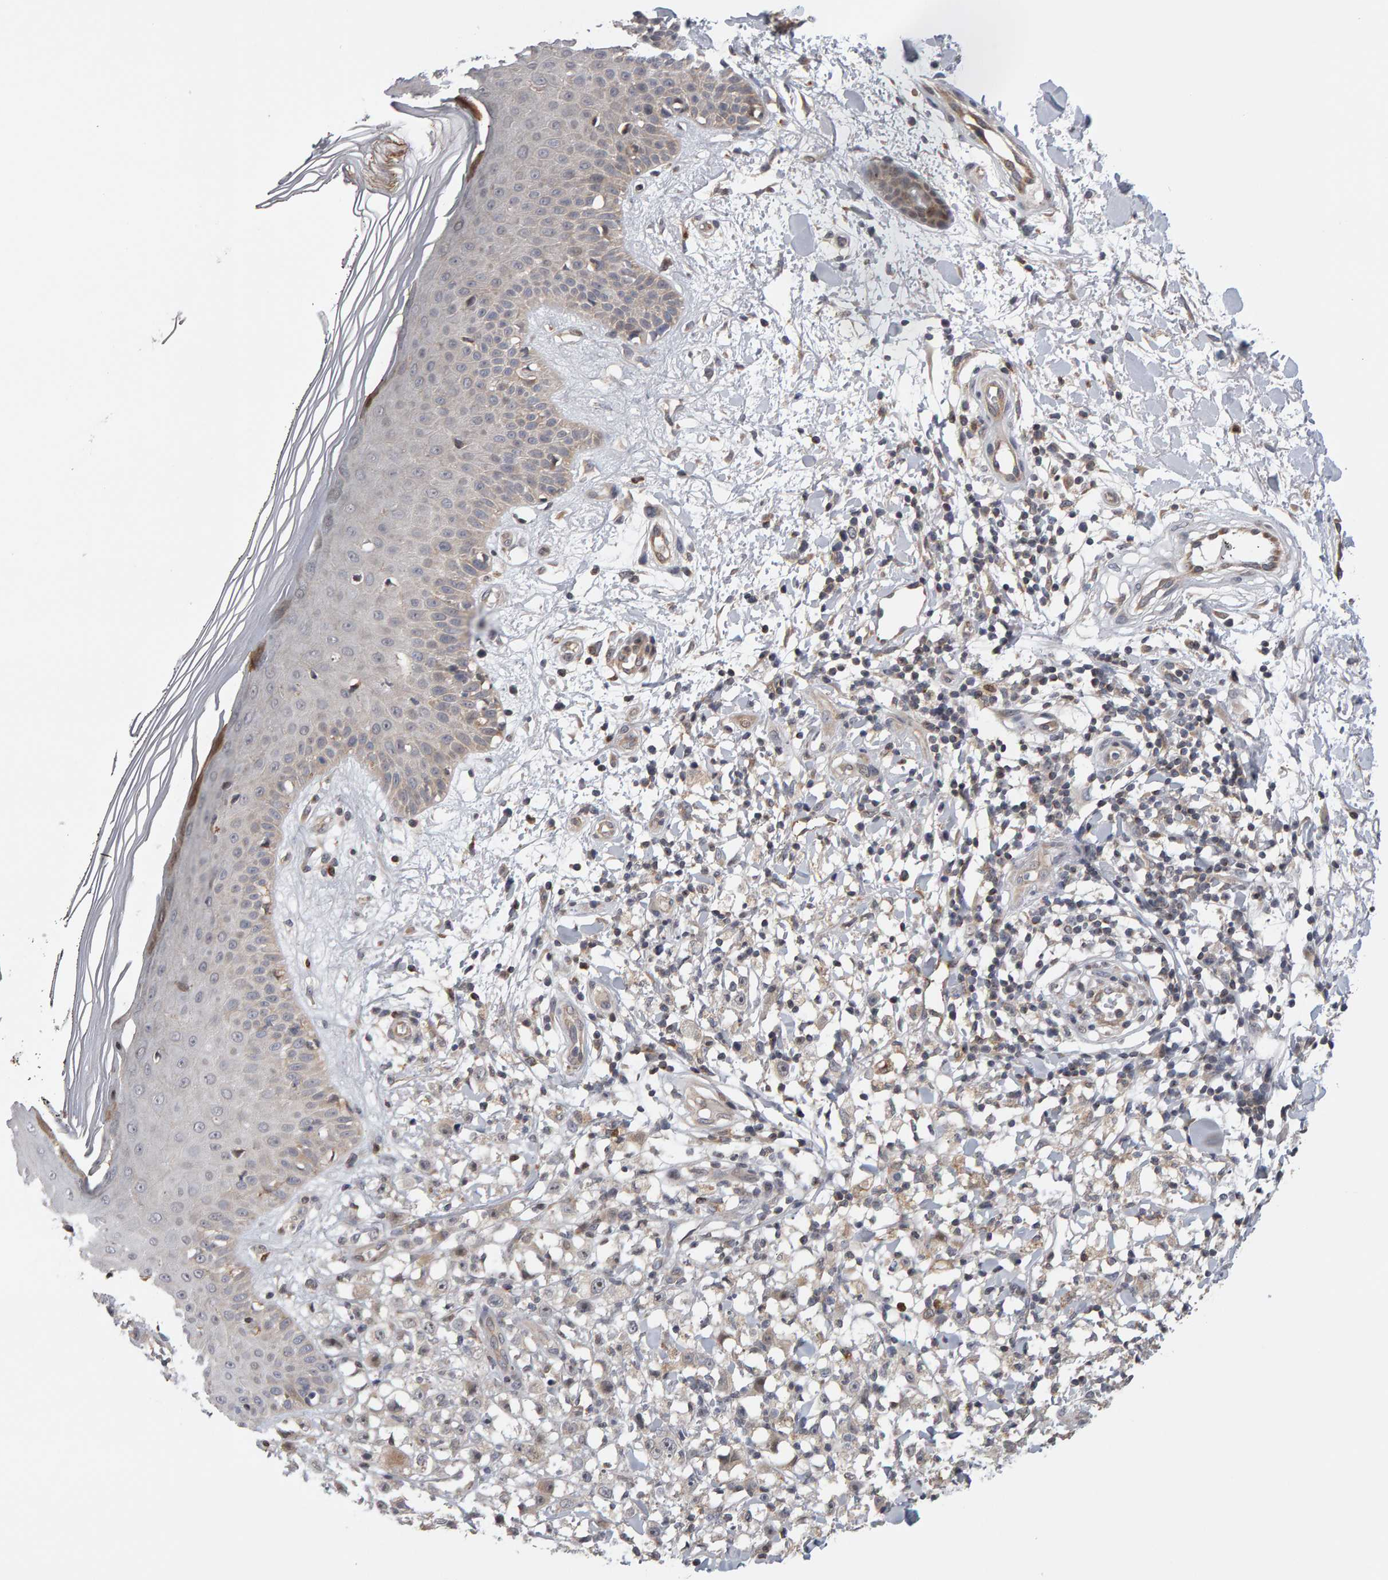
{"staining": {"intensity": "weak", "quantity": "25%-75%", "location": "cytoplasmic/membranous,nuclear"}, "tissue": "melanoma", "cell_type": "Tumor cells", "image_type": "cancer", "snomed": [{"axis": "morphology", "description": "Malignant melanoma, NOS"}, {"axis": "topography", "description": "Skin"}], "caption": "The image shows a brown stain indicating the presence of a protein in the cytoplasmic/membranous and nuclear of tumor cells in melanoma.", "gene": "MSRA", "patient": {"sex": "female", "age": 82}}